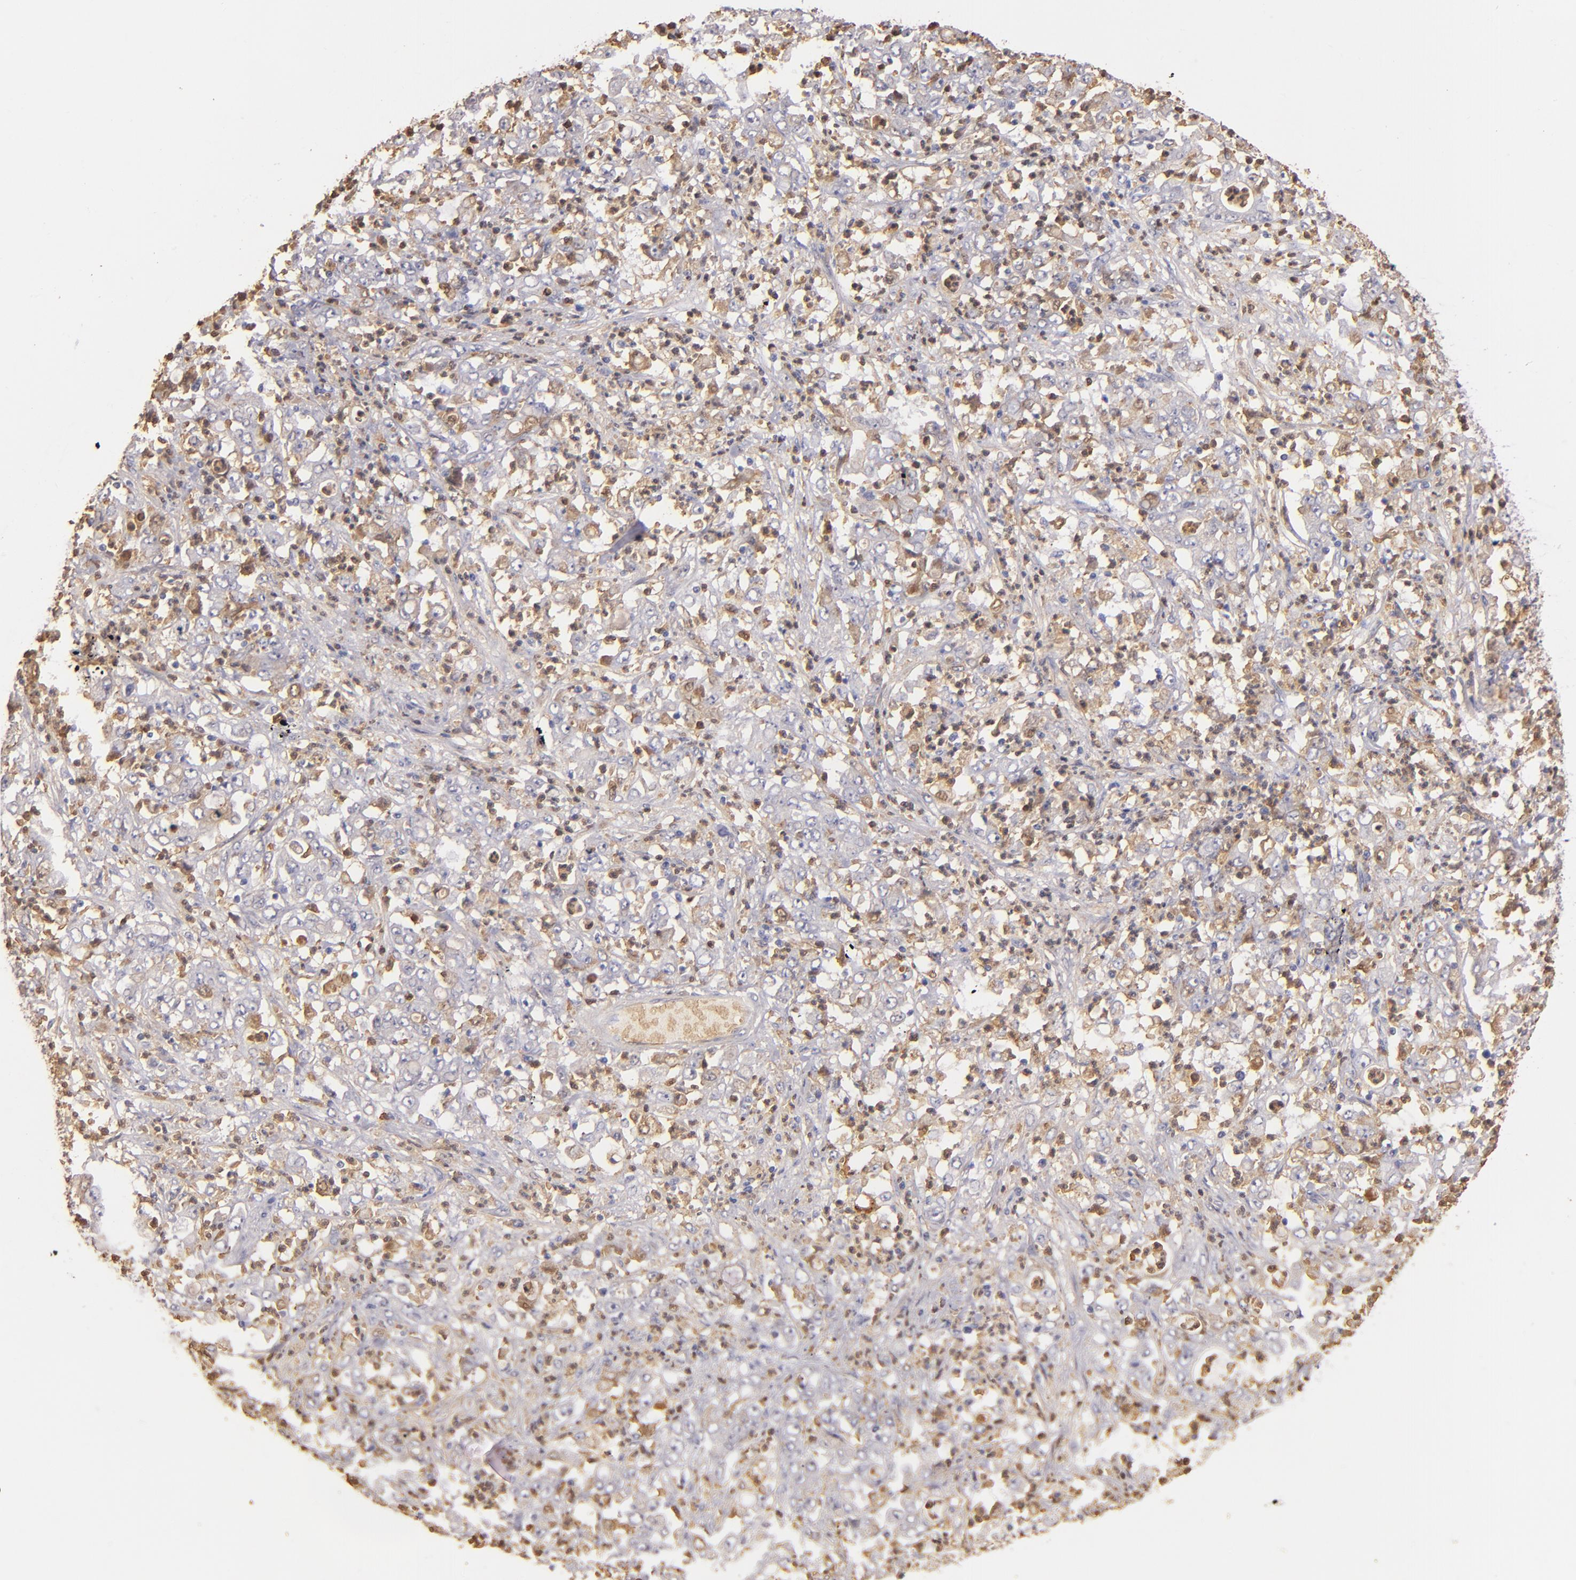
{"staining": {"intensity": "moderate", "quantity": ">75%", "location": "cytoplasmic/membranous,nuclear"}, "tissue": "stomach cancer", "cell_type": "Tumor cells", "image_type": "cancer", "snomed": [{"axis": "morphology", "description": "Adenocarcinoma, NOS"}, {"axis": "topography", "description": "Stomach, lower"}], "caption": "IHC histopathology image of stomach cancer (adenocarcinoma) stained for a protein (brown), which reveals medium levels of moderate cytoplasmic/membranous and nuclear positivity in about >75% of tumor cells.", "gene": "PTS", "patient": {"sex": "female", "age": 71}}